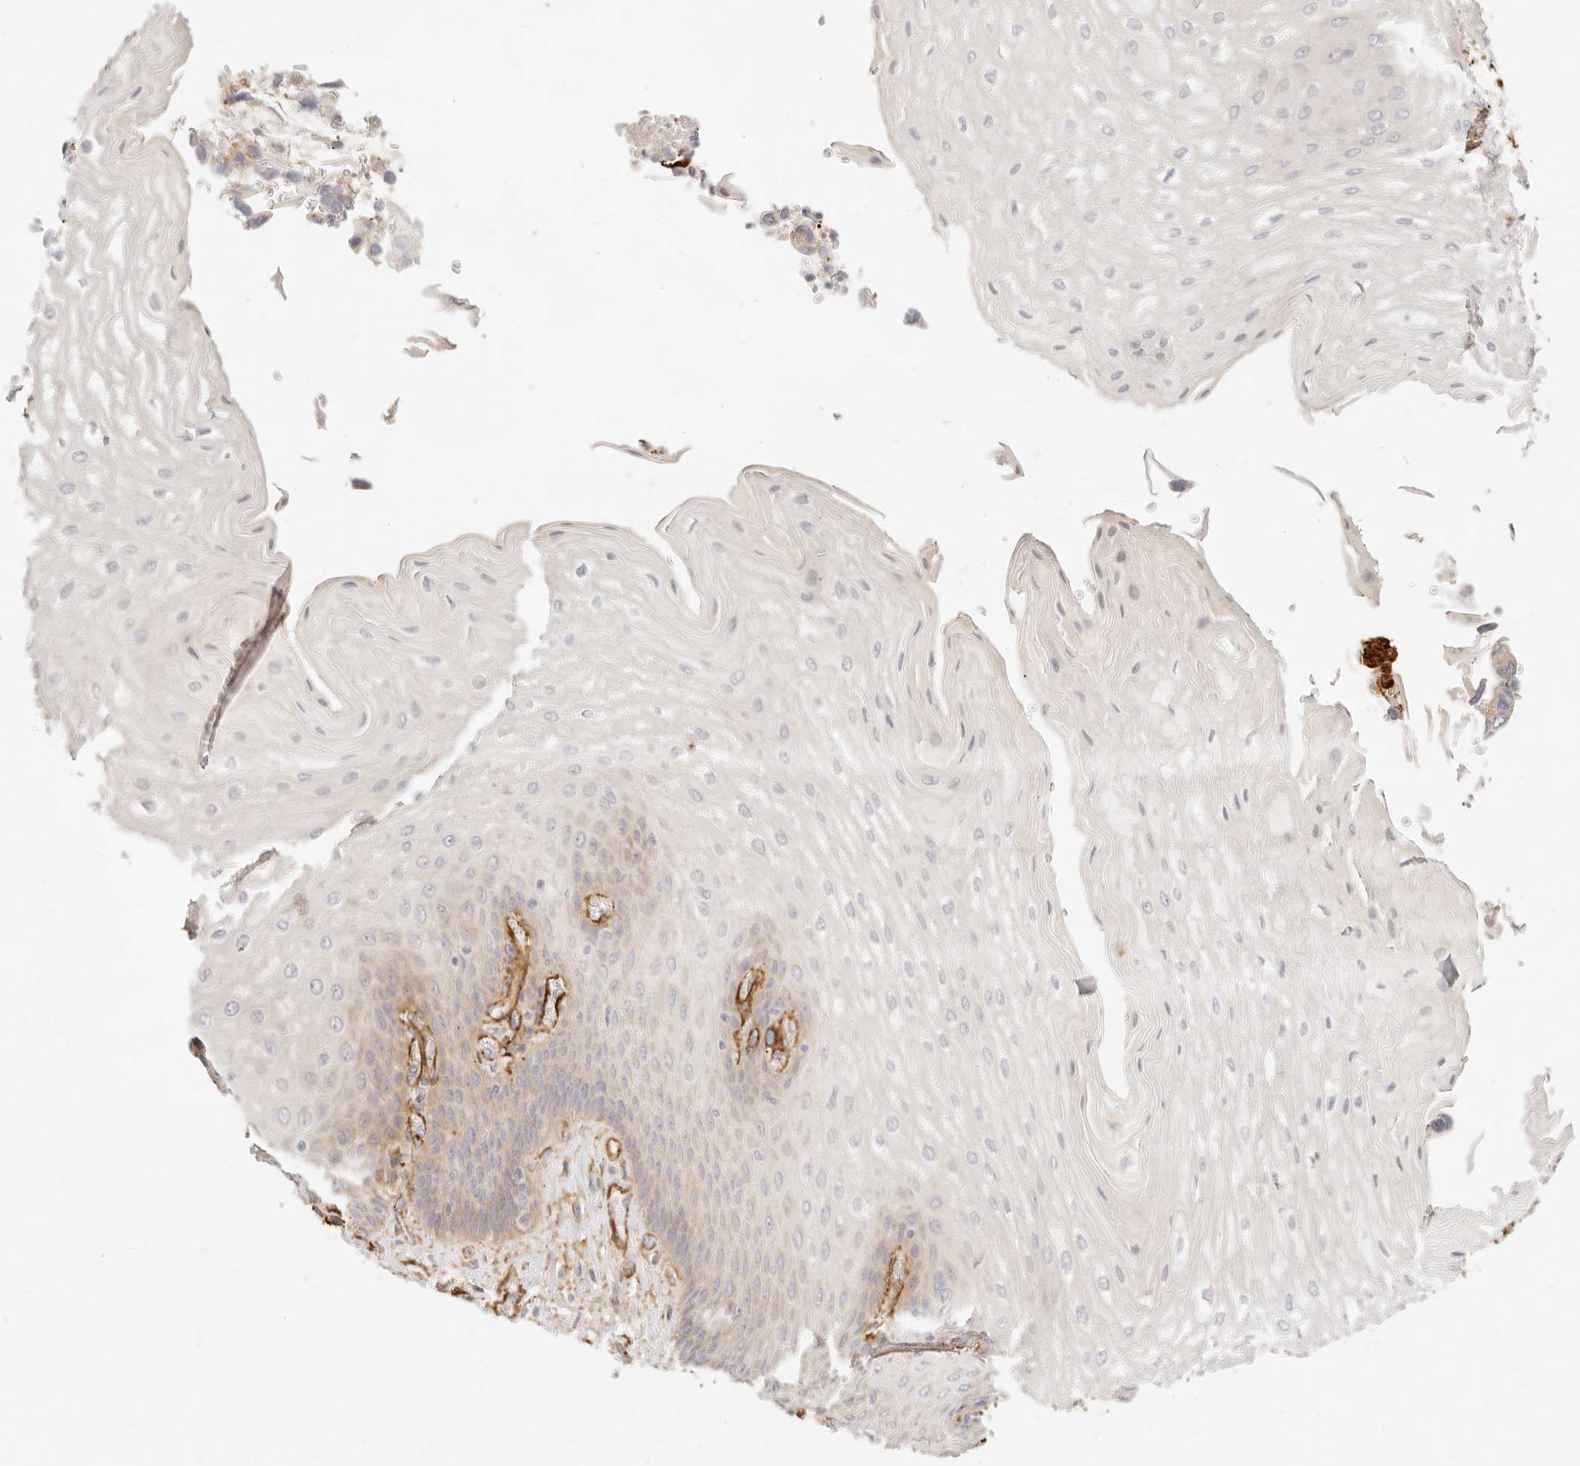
{"staining": {"intensity": "weak", "quantity": "<25%", "location": "cytoplasmic/membranous"}, "tissue": "esophagus", "cell_type": "Squamous epithelial cells", "image_type": "normal", "snomed": [{"axis": "morphology", "description": "Normal tissue, NOS"}, {"axis": "topography", "description": "Esophagus"}], "caption": "An image of human esophagus is negative for staining in squamous epithelial cells. The staining was performed using DAB (3,3'-diaminobenzidine) to visualize the protein expression in brown, while the nuclei were stained in blue with hematoxylin (Magnification: 20x).", "gene": "TMTC2", "patient": {"sex": "male", "age": 54}}